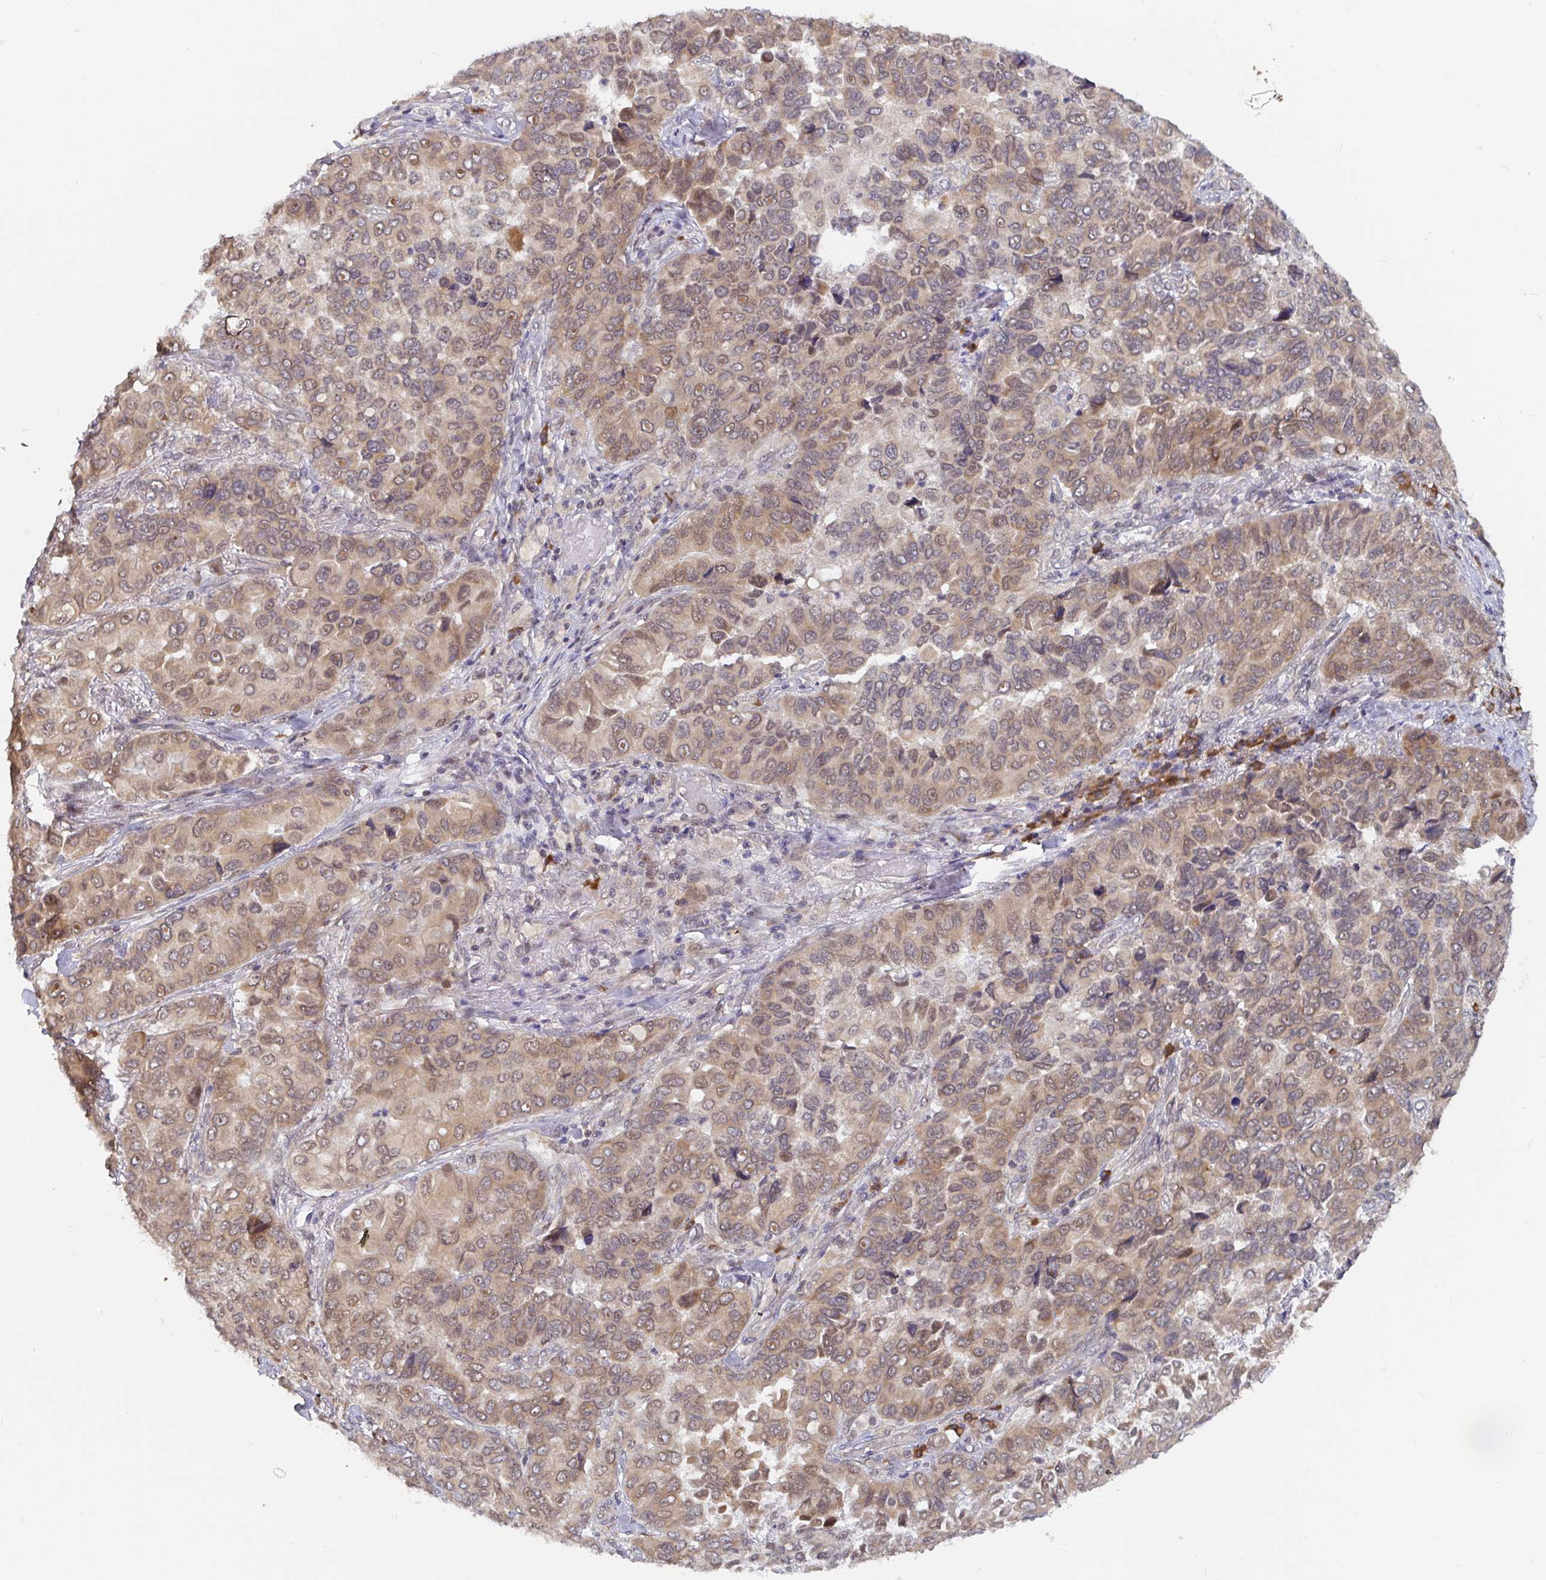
{"staining": {"intensity": "weak", "quantity": ">75%", "location": "cytoplasmic/membranous,nuclear"}, "tissue": "lung cancer", "cell_type": "Tumor cells", "image_type": "cancer", "snomed": [{"axis": "morphology", "description": "Aneuploidy"}, {"axis": "morphology", "description": "Adenocarcinoma, NOS"}, {"axis": "morphology", "description": "Adenocarcinoma, metastatic, NOS"}, {"axis": "topography", "description": "Lymph node"}, {"axis": "topography", "description": "Lung"}], "caption": "A brown stain labels weak cytoplasmic/membranous and nuclear staining of a protein in lung metastatic adenocarcinoma tumor cells.", "gene": "ALG1", "patient": {"sex": "female", "age": 48}}